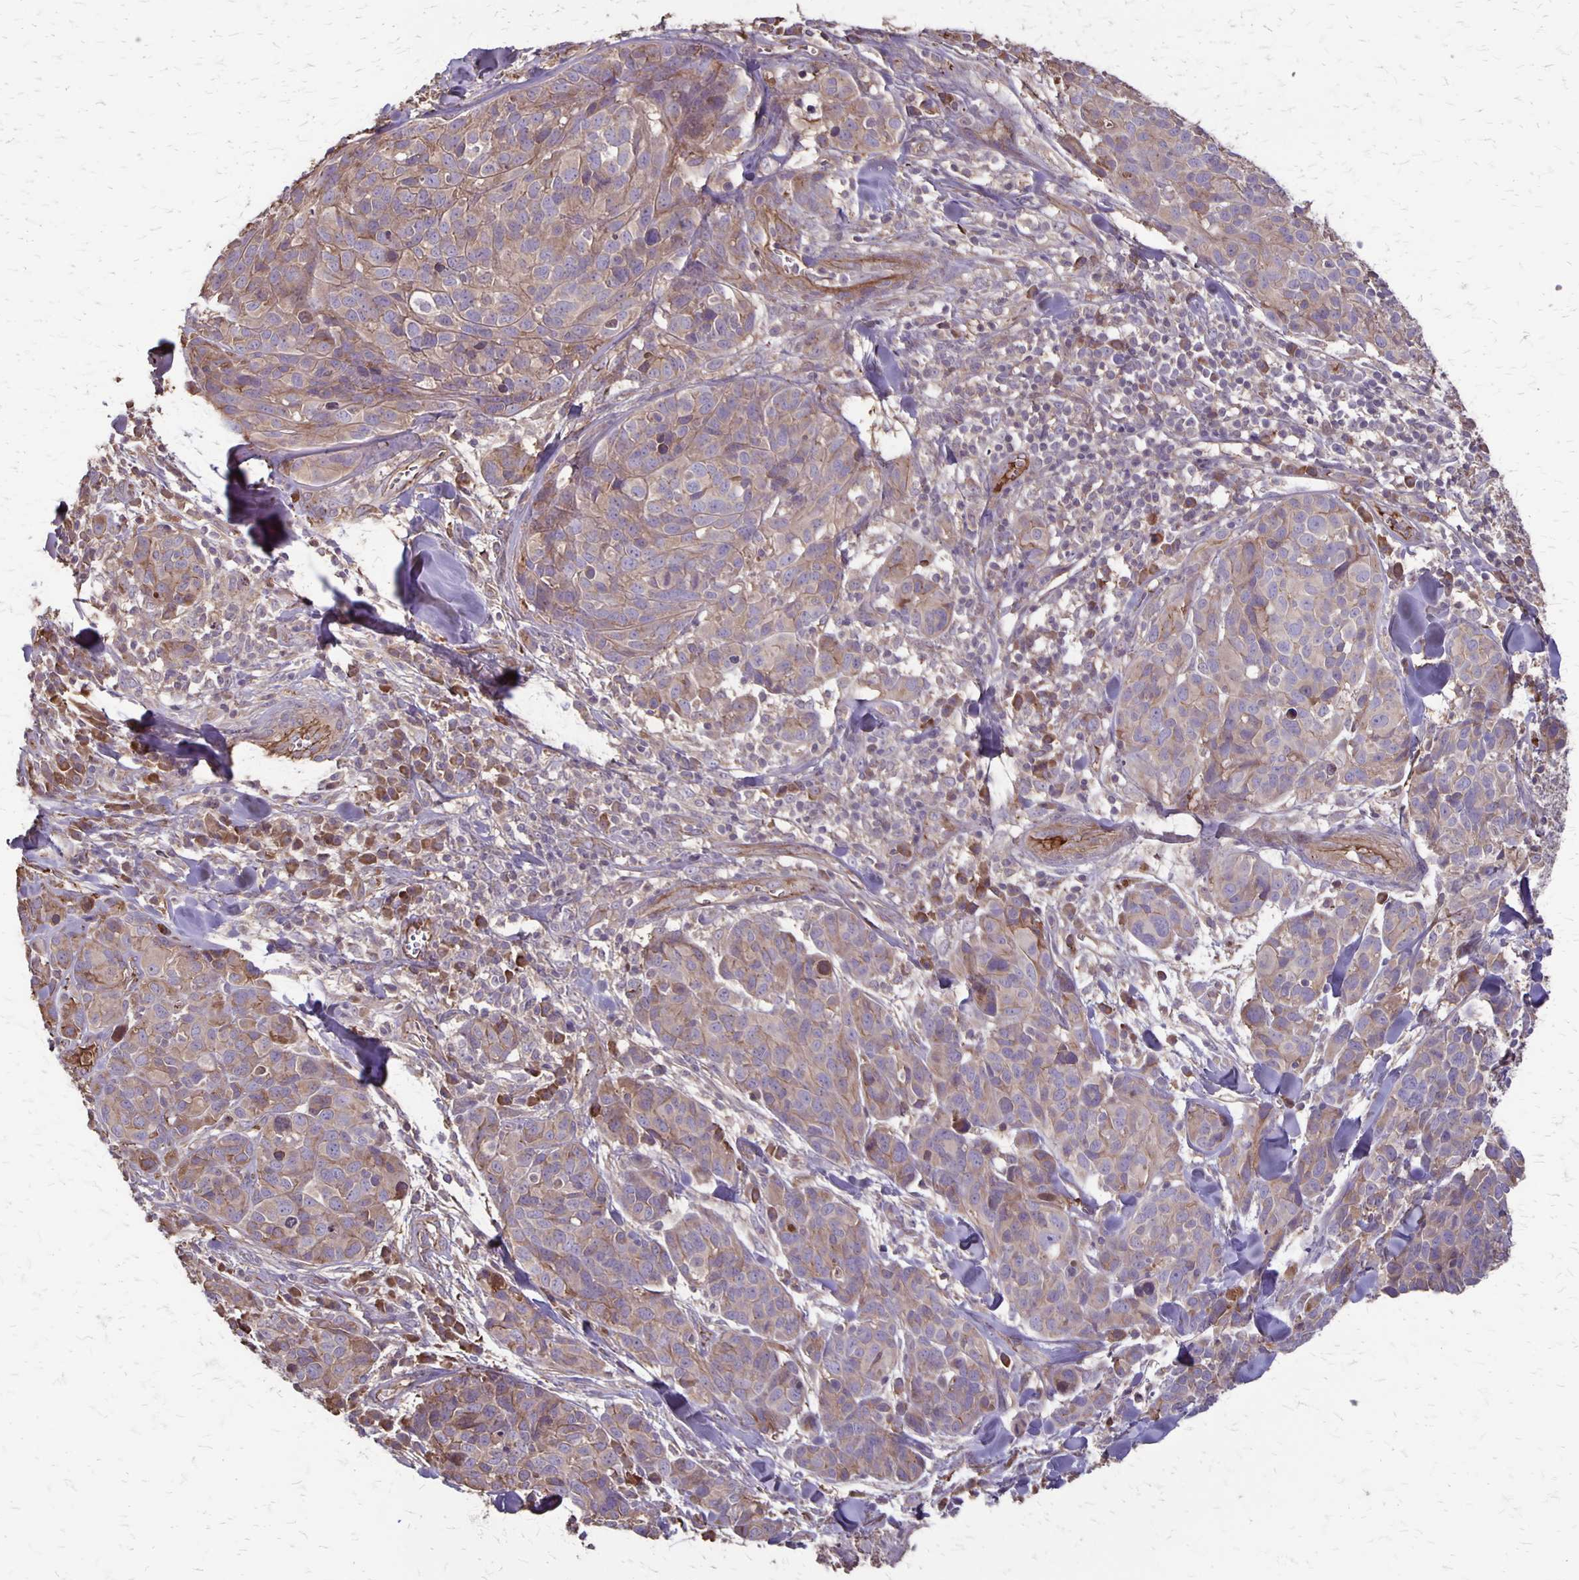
{"staining": {"intensity": "weak", "quantity": "<25%", "location": "cytoplasmic/membranous"}, "tissue": "melanoma", "cell_type": "Tumor cells", "image_type": "cancer", "snomed": [{"axis": "morphology", "description": "Malignant melanoma, NOS"}, {"axis": "topography", "description": "Skin"}], "caption": "DAB immunohistochemical staining of human melanoma displays no significant expression in tumor cells.", "gene": "PROM2", "patient": {"sex": "male", "age": 51}}